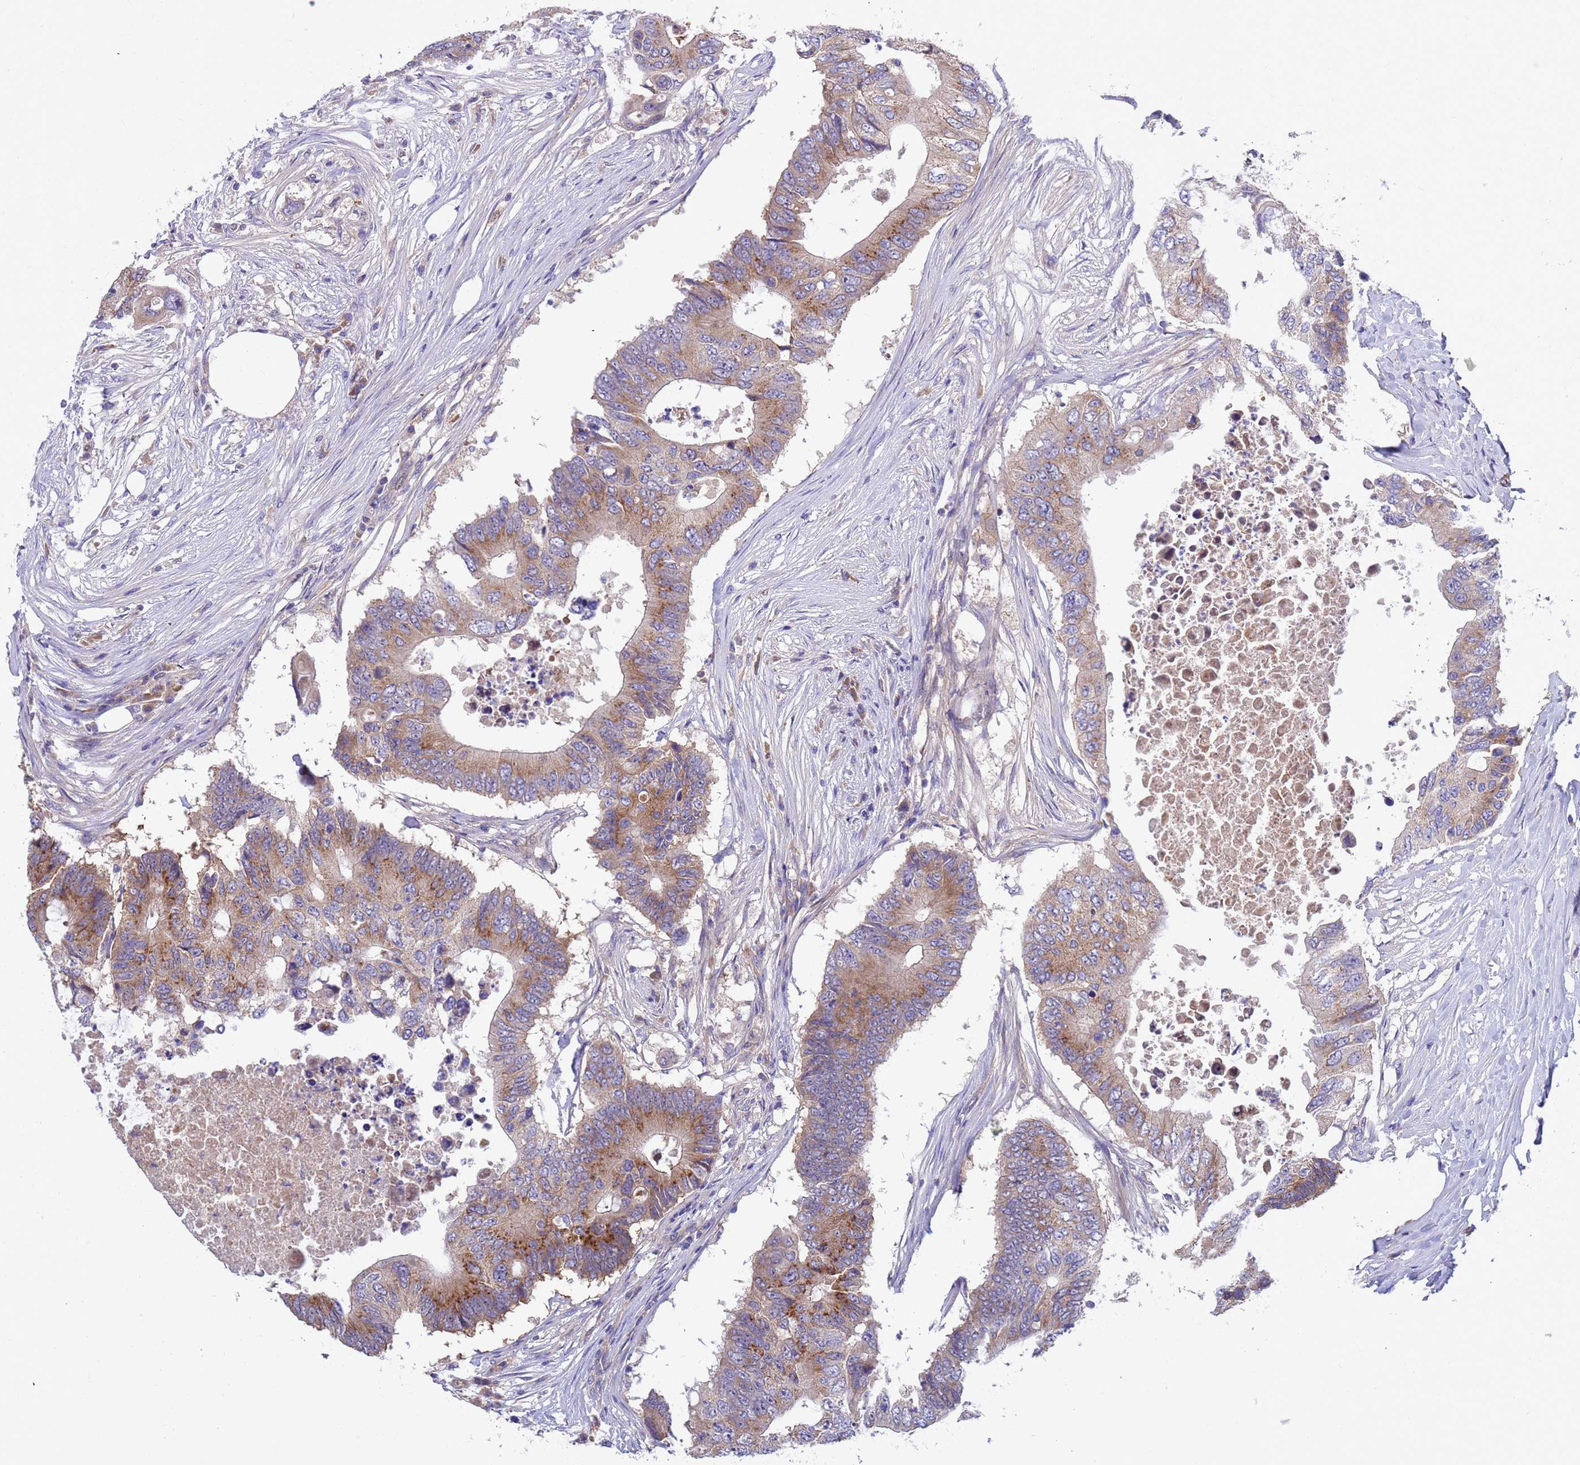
{"staining": {"intensity": "moderate", "quantity": "25%-75%", "location": "cytoplasmic/membranous"}, "tissue": "colorectal cancer", "cell_type": "Tumor cells", "image_type": "cancer", "snomed": [{"axis": "morphology", "description": "Adenocarcinoma, NOS"}, {"axis": "topography", "description": "Colon"}], "caption": "Protein staining shows moderate cytoplasmic/membranous positivity in approximately 25%-75% of tumor cells in colorectal adenocarcinoma.", "gene": "FOXRED1", "patient": {"sex": "male", "age": 71}}